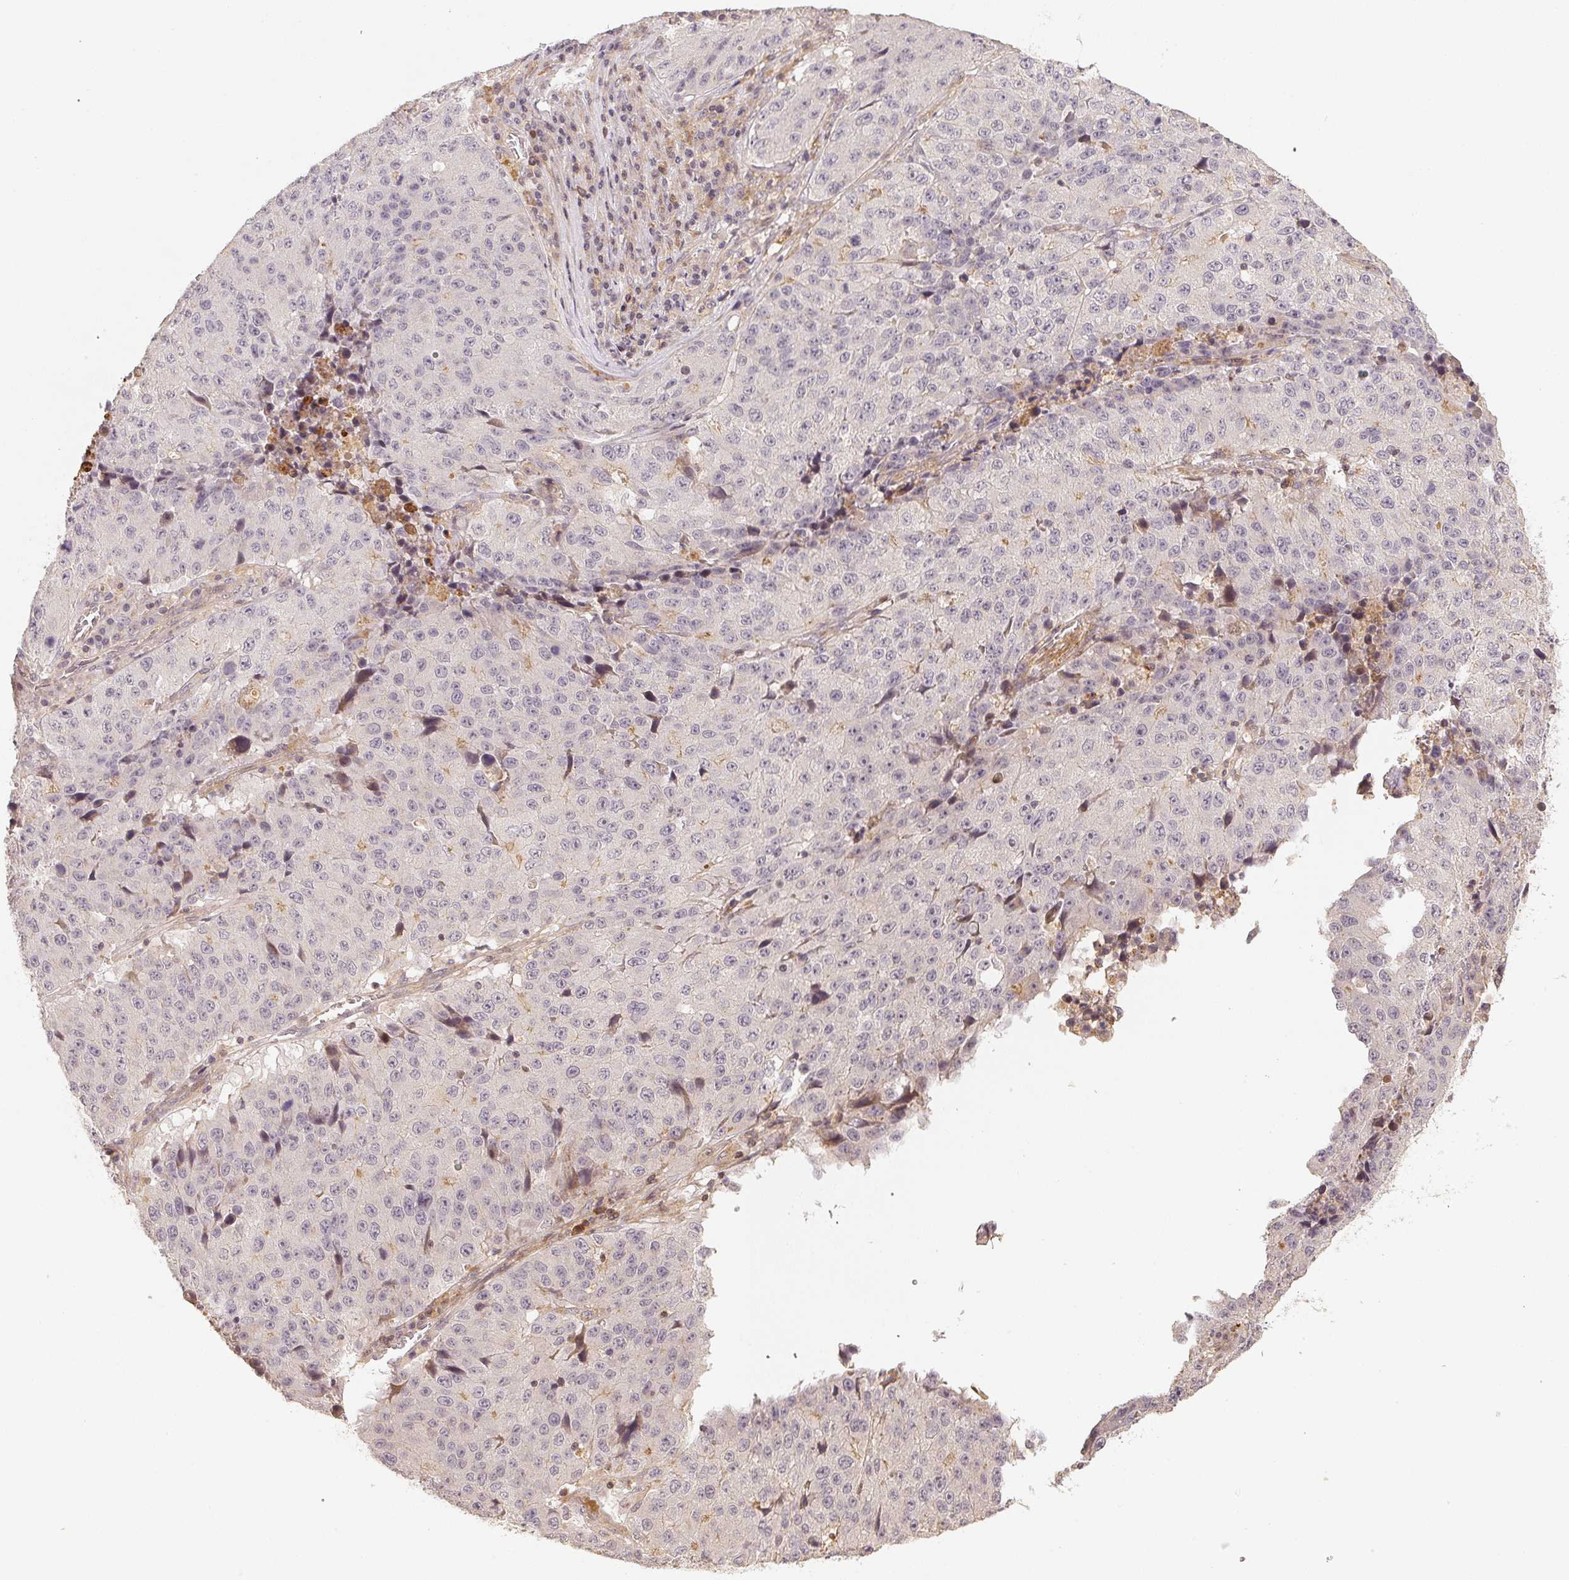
{"staining": {"intensity": "negative", "quantity": "none", "location": "none"}, "tissue": "stomach cancer", "cell_type": "Tumor cells", "image_type": "cancer", "snomed": [{"axis": "morphology", "description": "Adenocarcinoma, NOS"}, {"axis": "topography", "description": "Stomach"}], "caption": "An immunohistochemistry (IHC) image of stomach cancer is shown. There is no staining in tumor cells of stomach cancer.", "gene": "SERPINE1", "patient": {"sex": "male", "age": 71}}